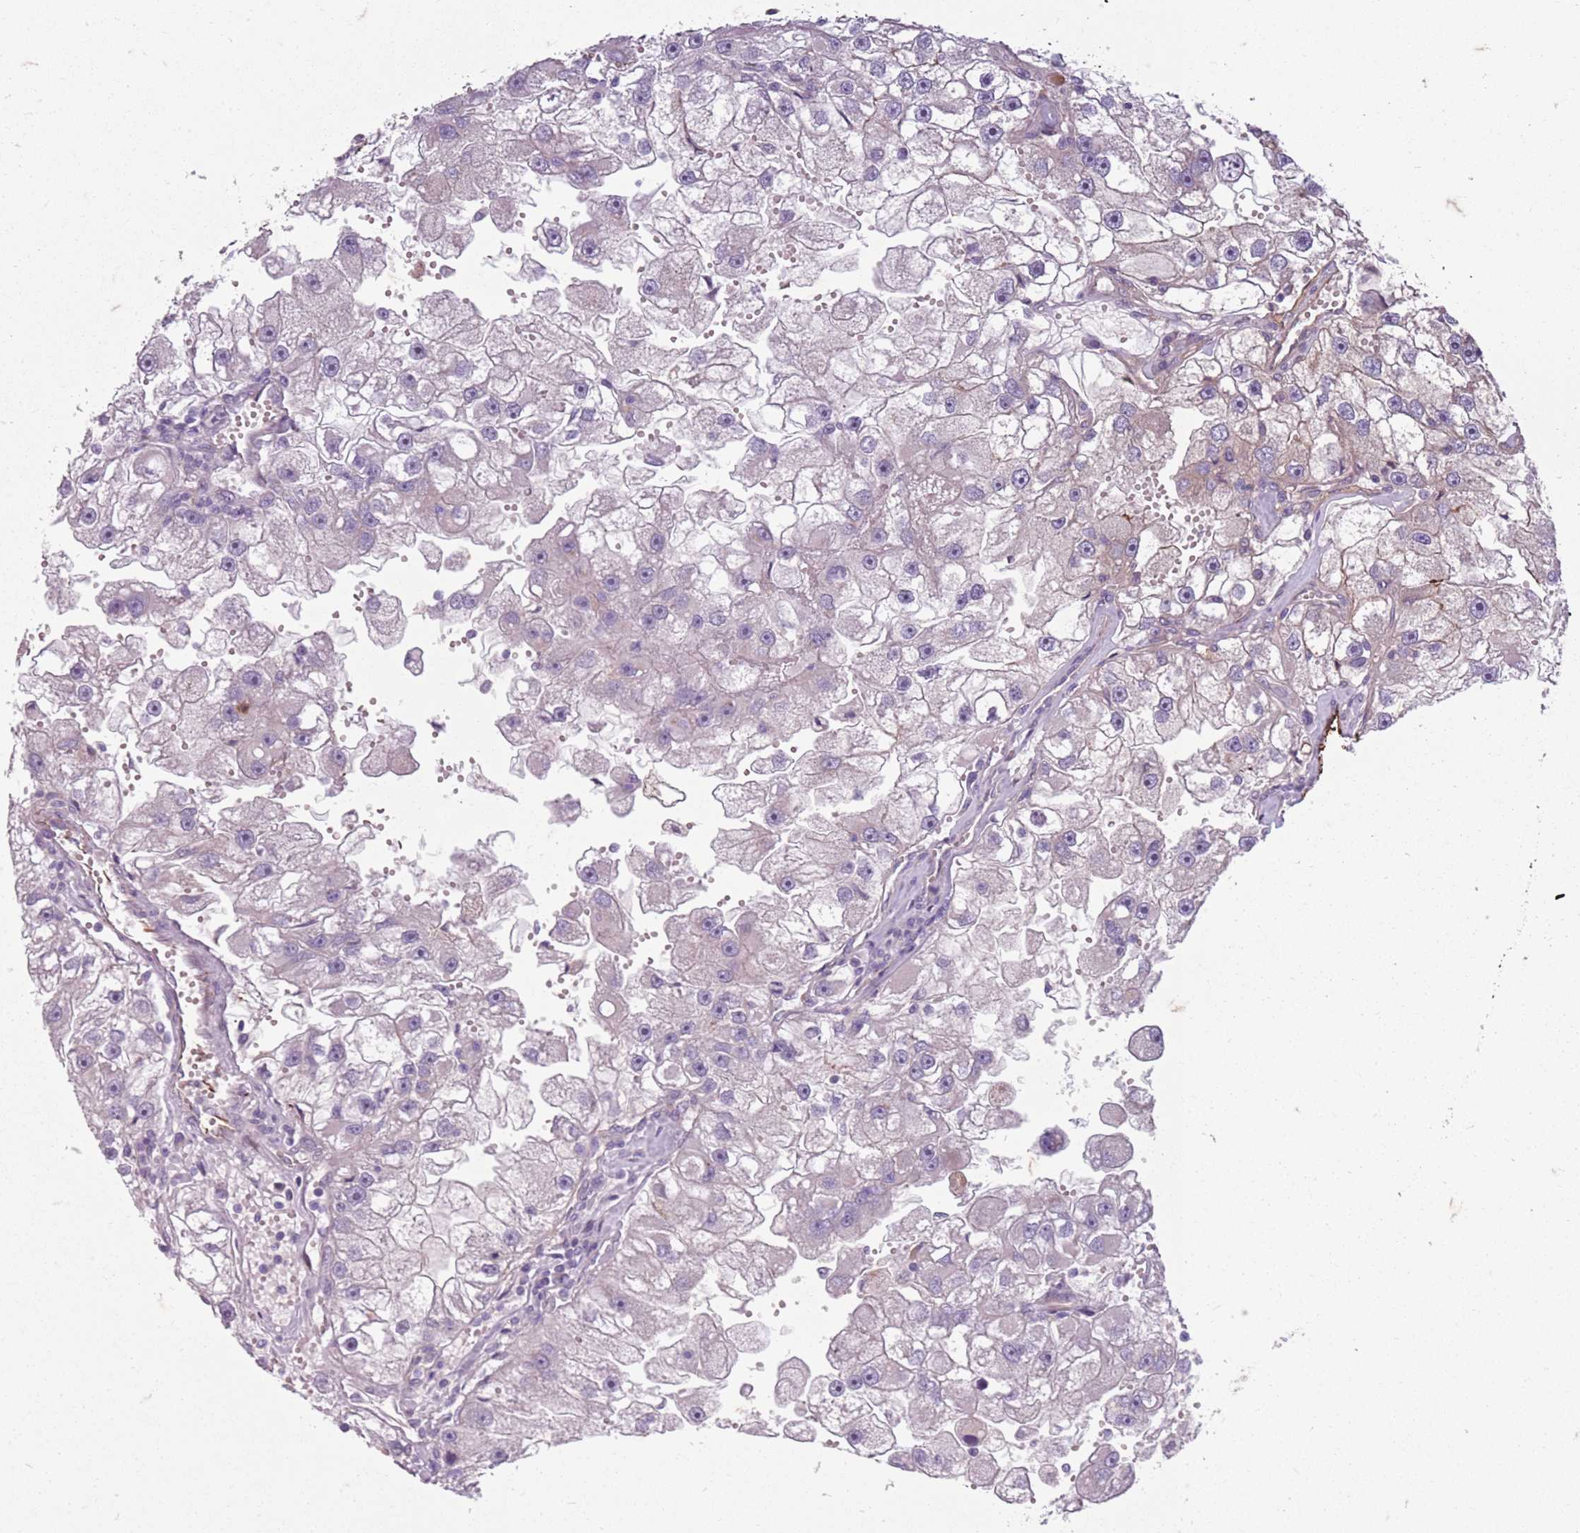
{"staining": {"intensity": "negative", "quantity": "none", "location": "none"}, "tissue": "renal cancer", "cell_type": "Tumor cells", "image_type": "cancer", "snomed": [{"axis": "morphology", "description": "Adenocarcinoma, NOS"}, {"axis": "topography", "description": "Kidney"}], "caption": "Micrograph shows no protein staining in tumor cells of renal cancer (adenocarcinoma) tissue. Brightfield microscopy of IHC stained with DAB (brown) and hematoxylin (blue), captured at high magnification.", "gene": "TAS2R38", "patient": {"sex": "male", "age": 63}}